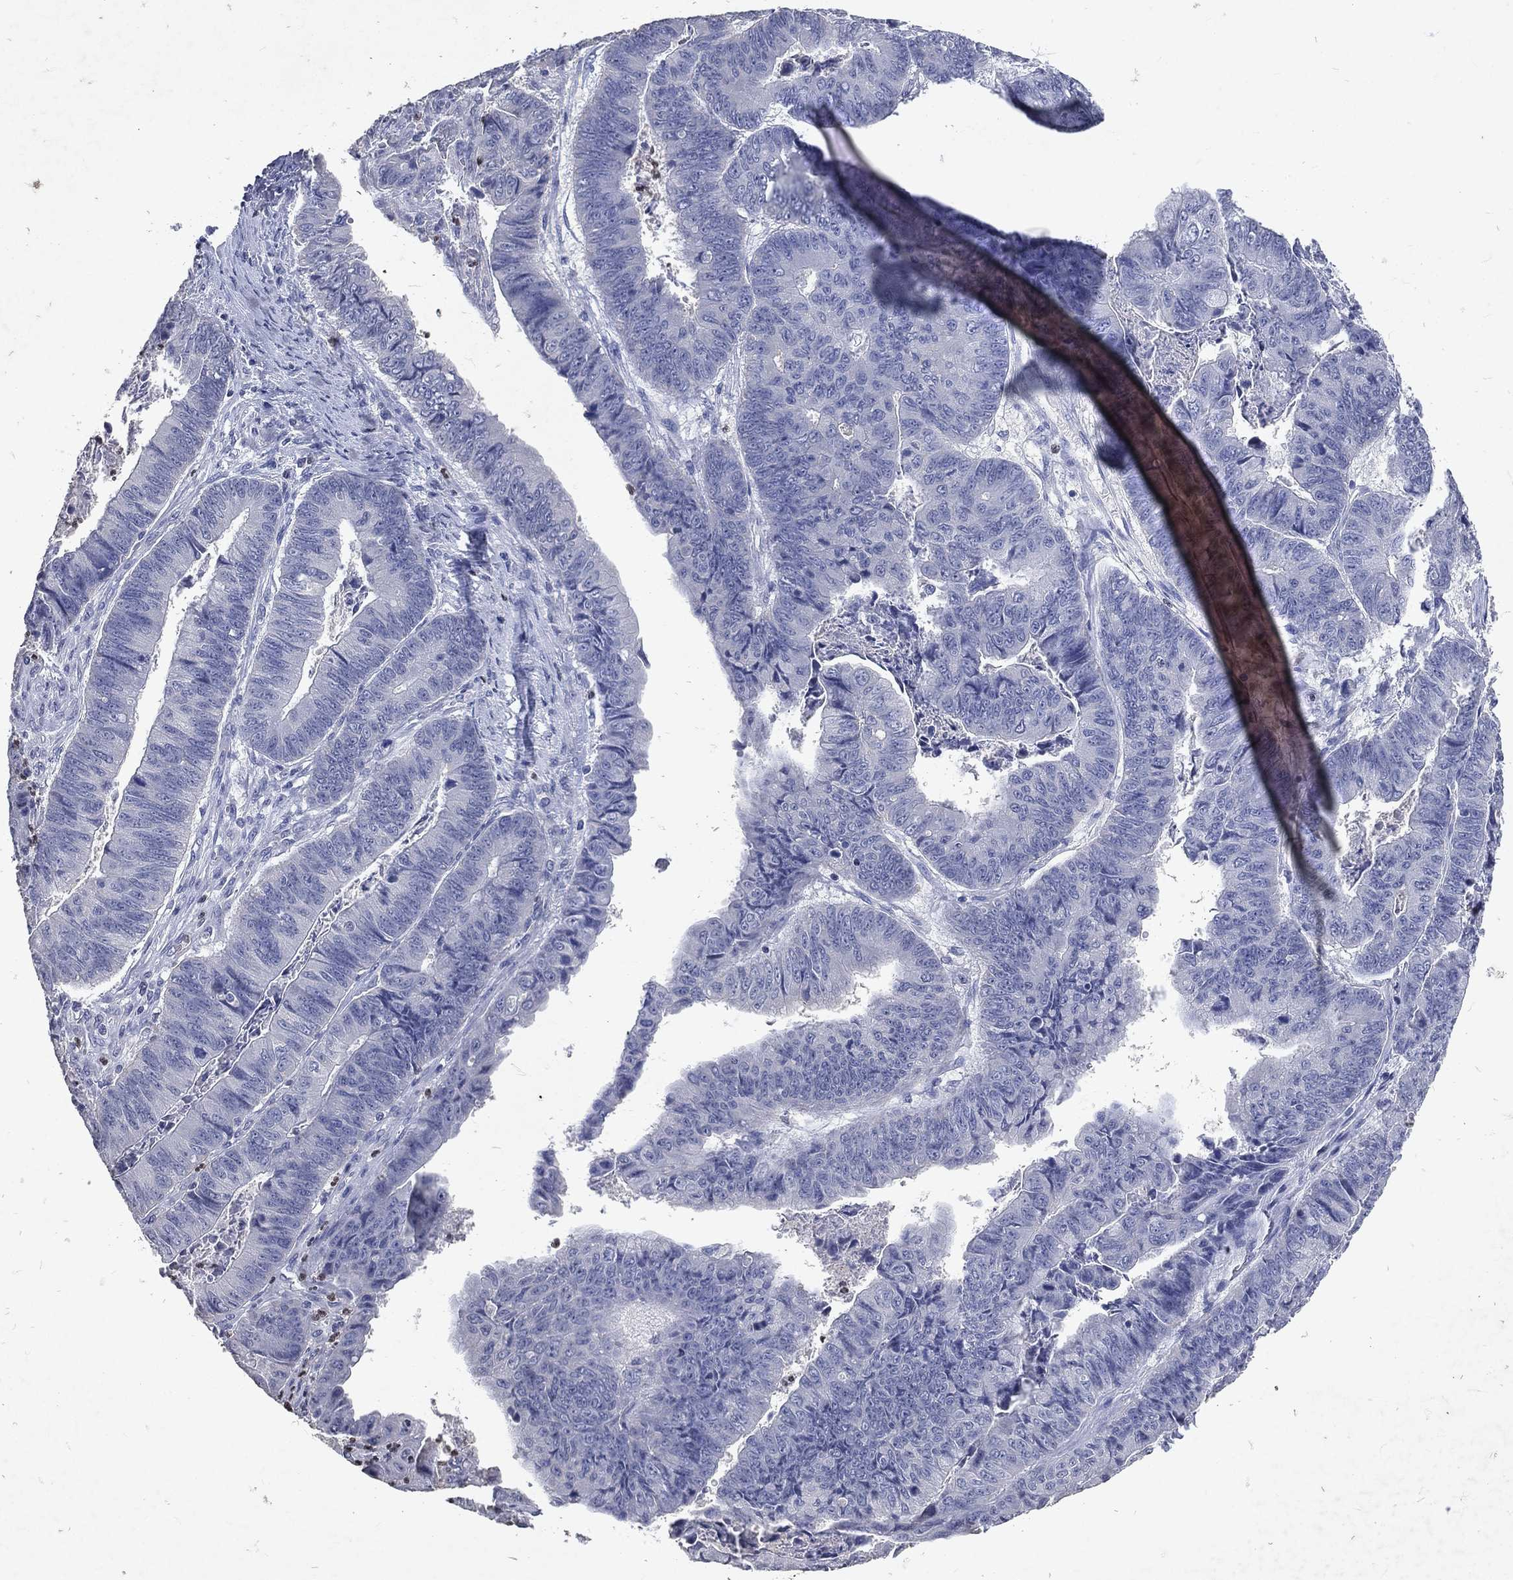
{"staining": {"intensity": "negative", "quantity": "none", "location": "none"}, "tissue": "stomach cancer", "cell_type": "Tumor cells", "image_type": "cancer", "snomed": [{"axis": "morphology", "description": "Adenocarcinoma, NOS"}, {"axis": "topography", "description": "Stomach, lower"}], "caption": "There is no significant staining in tumor cells of stomach cancer.", "gene": "SLC34A2", "patient": {"sex": "male", "age": 77}}